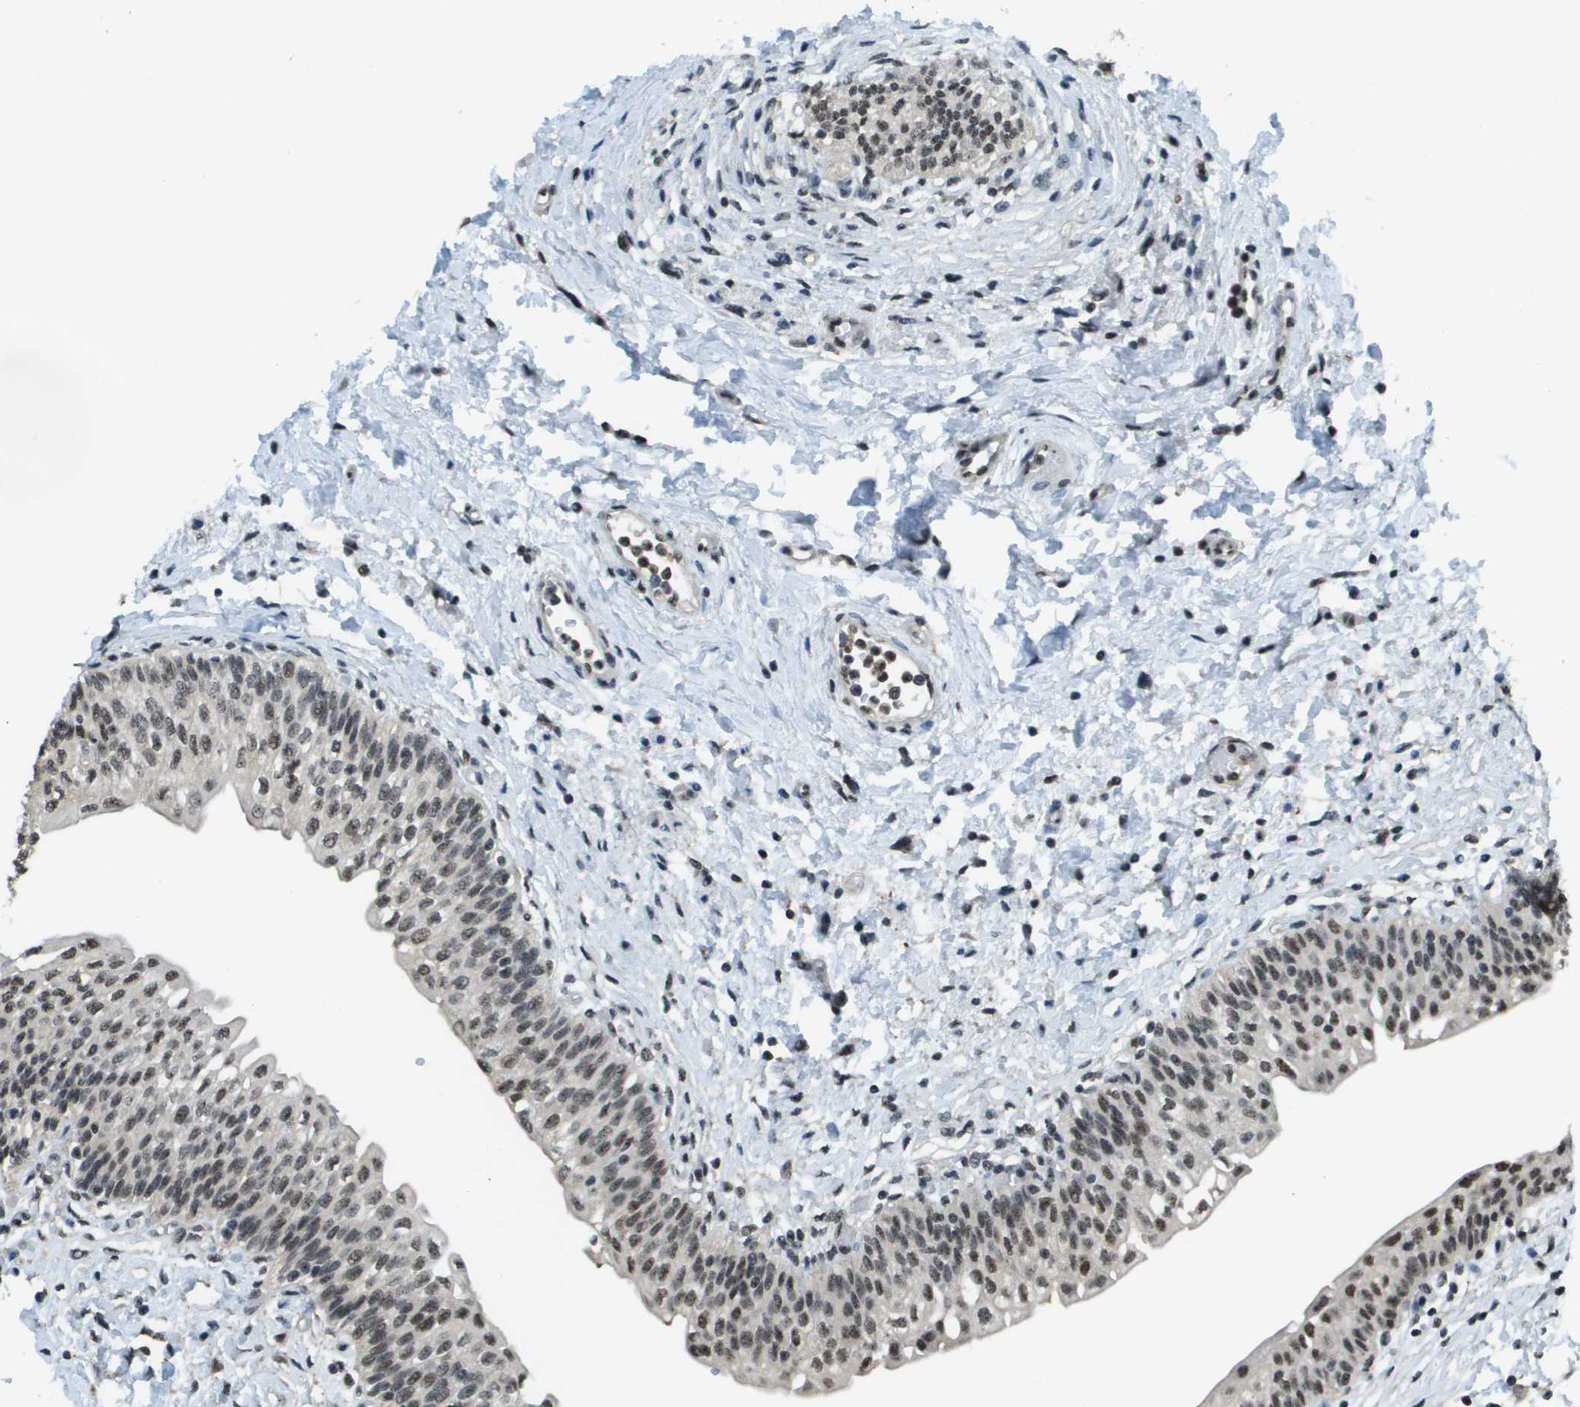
{"staining": {"intensity": "strong", "quantity": ">75%", "location": "nuclear"}, "tissue": "urinary bladder", "cell_type": "Urothelial cells", "image_type": "normal", "snomed": [{"axis": "morphology", "description": "Normal tissue, NOS"}, {"axis": "topography", "description": "Urinary bladder"}], "caption": "Normal urinary bladder reveals strong nuclear staining in approximately >75% of urothelial cells, visualized by immunohistochemistry. The staining is performed using DAB (3,3'-diaminobenzidine) brown chromogen to label protein expression. The nuclei are counter-stained blue using hematoxylin.", "gene": "SP100", "patient": {"sex": "male", "age": 55}}